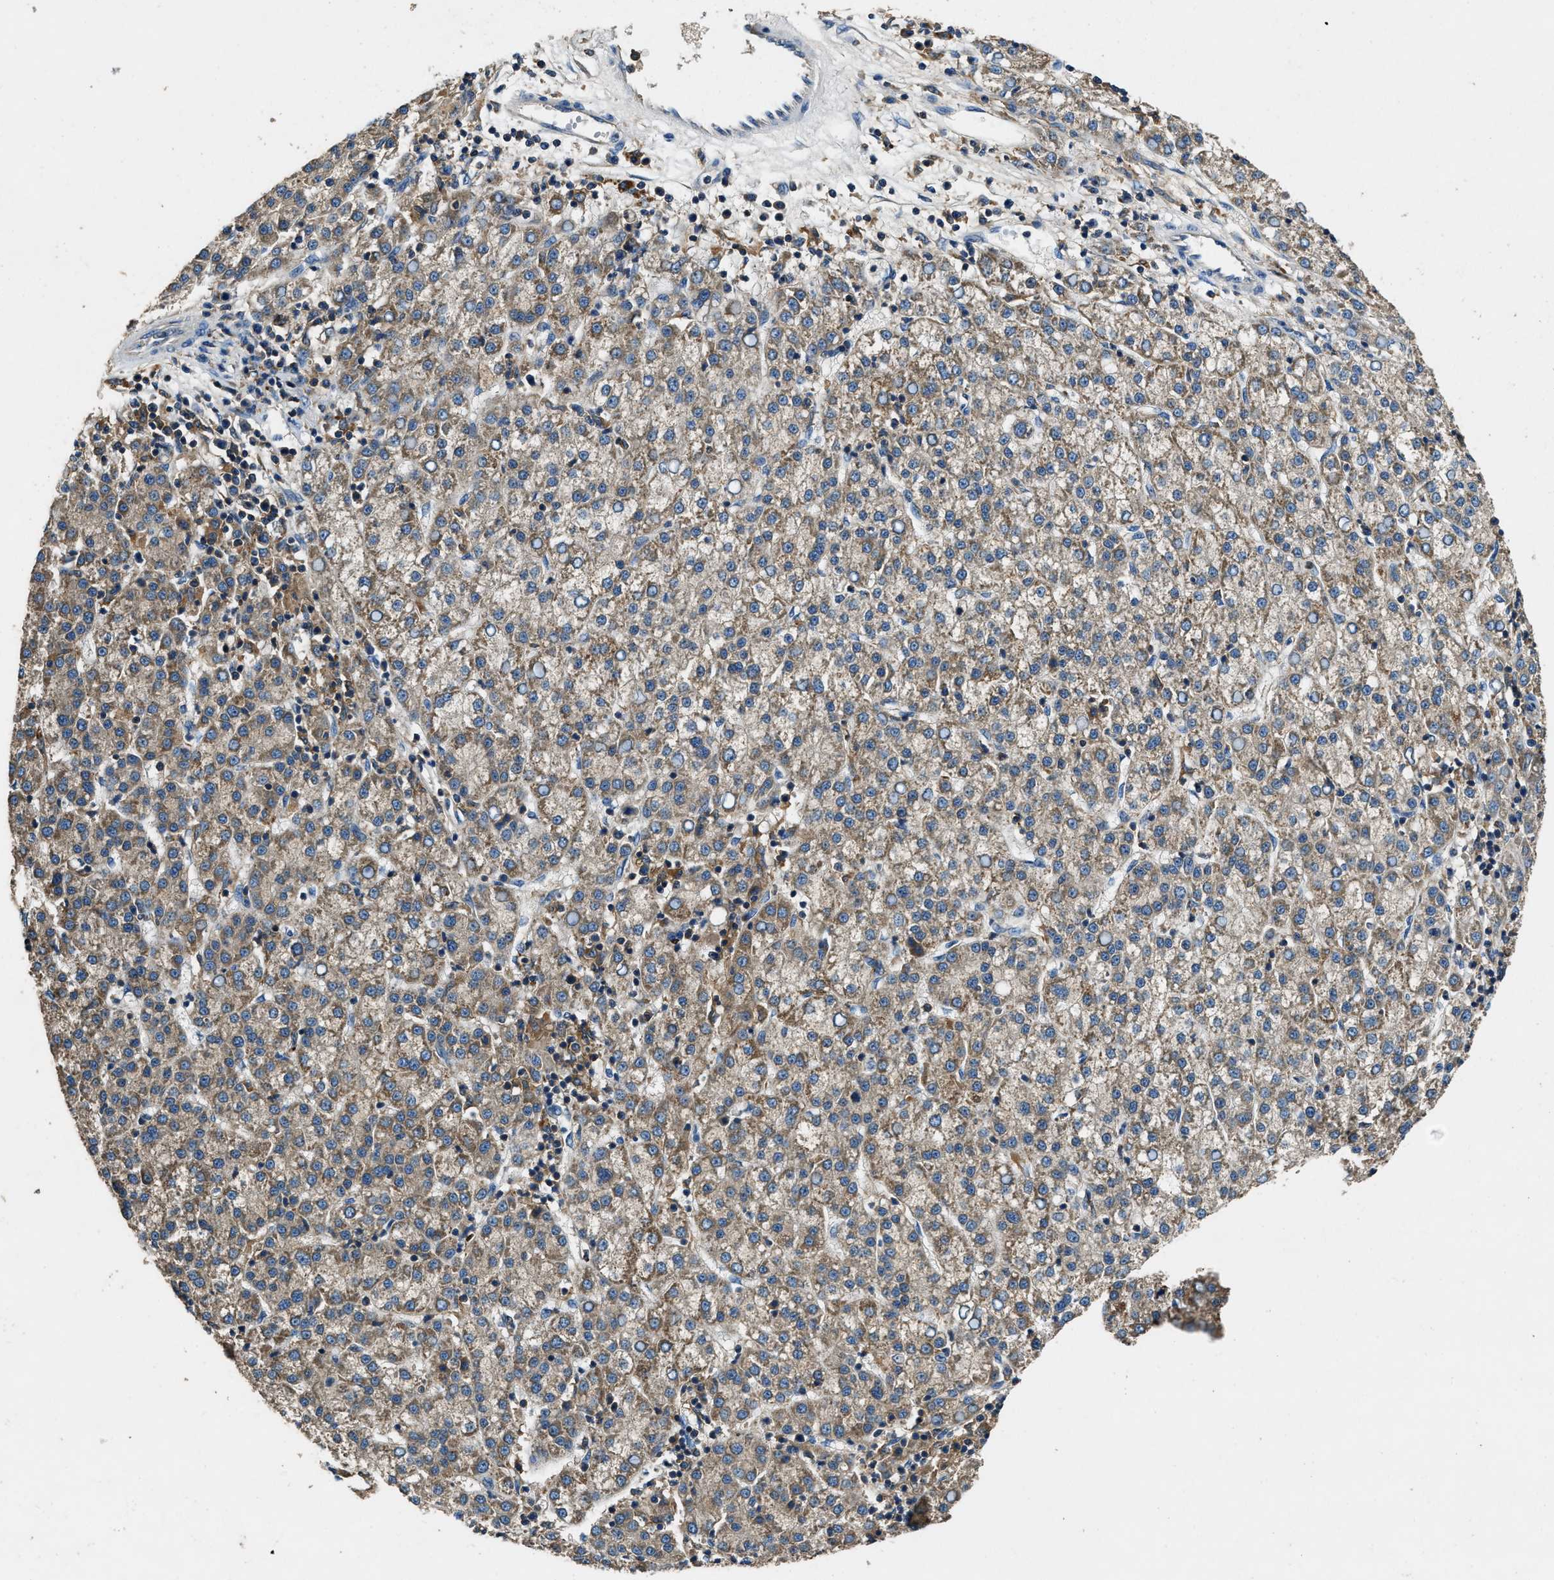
{"staining": {"intensity": "weak", "quantity": ">75%", "location": "cytoplasmic/membranous"}, "tissue": "liver cancer", "cell_type": "Tumor cells", "image_type": "cancer", "snomed": [{"axis": "morphology", "description": "Carcinoma, Hepatocellular, NOS"}, {"axis": "topography", "description": "Liver"}], "caption": "Immunohistochemical staining of human liver cancer exhibits weak cytoplasmic/membranous protein positivity in about >75% of tumor cells.", "gene": "BLOC1S1", "patient": {"sex": "female", "age": 58}}